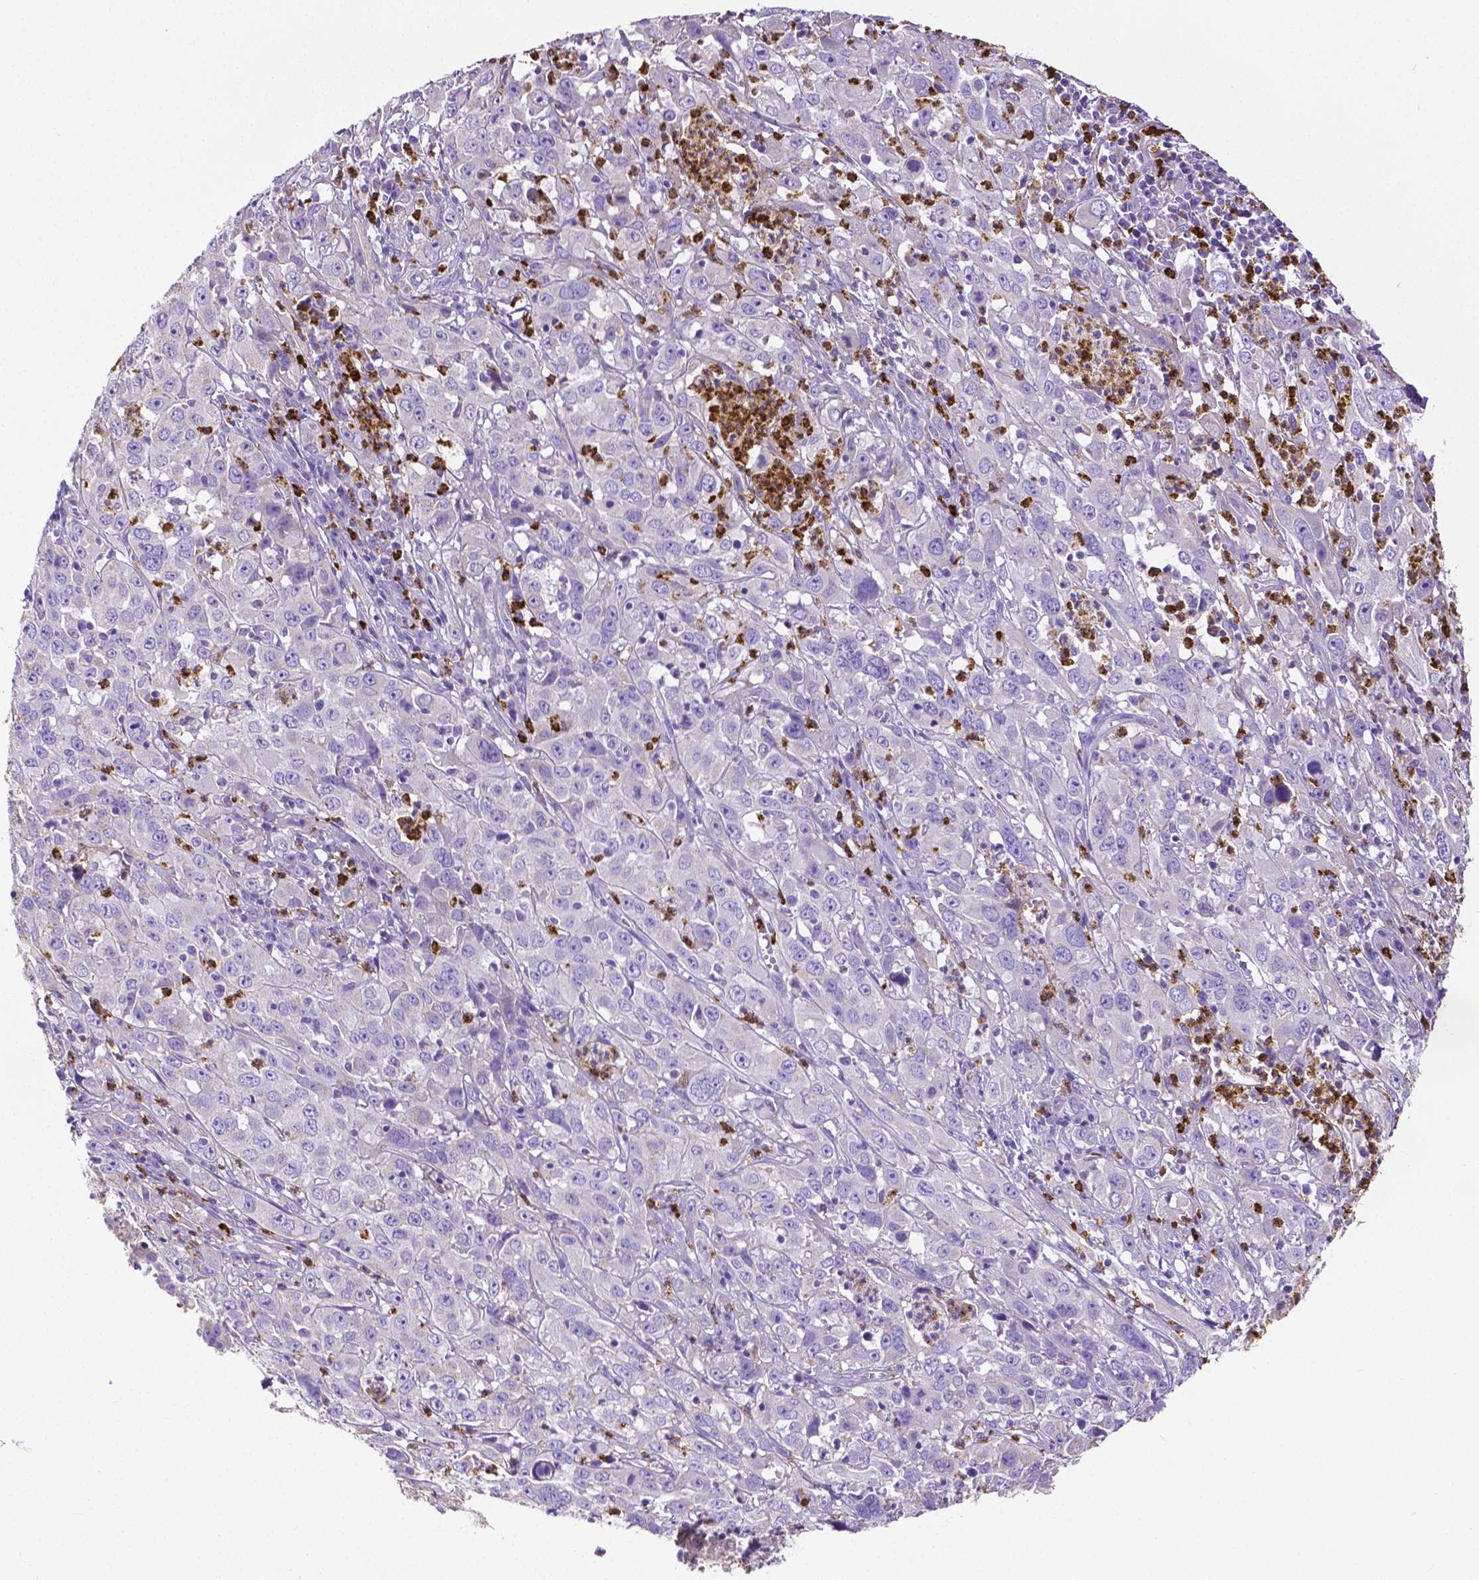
{"staining": {"intensity": "negative", "quantity": "none", "location": "none"}, "tissue": "cervical cancer", "cell_type": "Tumor cells", "image_type": "cancer", "snomed": [{"axis": "morphology", "description": "Squamous cell carcinoma, NOS"}, {"axis": "topography", "description": "Cervix"}], "caption": "Micrograph shows no significant protein staining in tumor cells of squamous cell carcinoma (cervical).", "gene": "MMP9", "patient": {"sex": "female", "age": 32}}